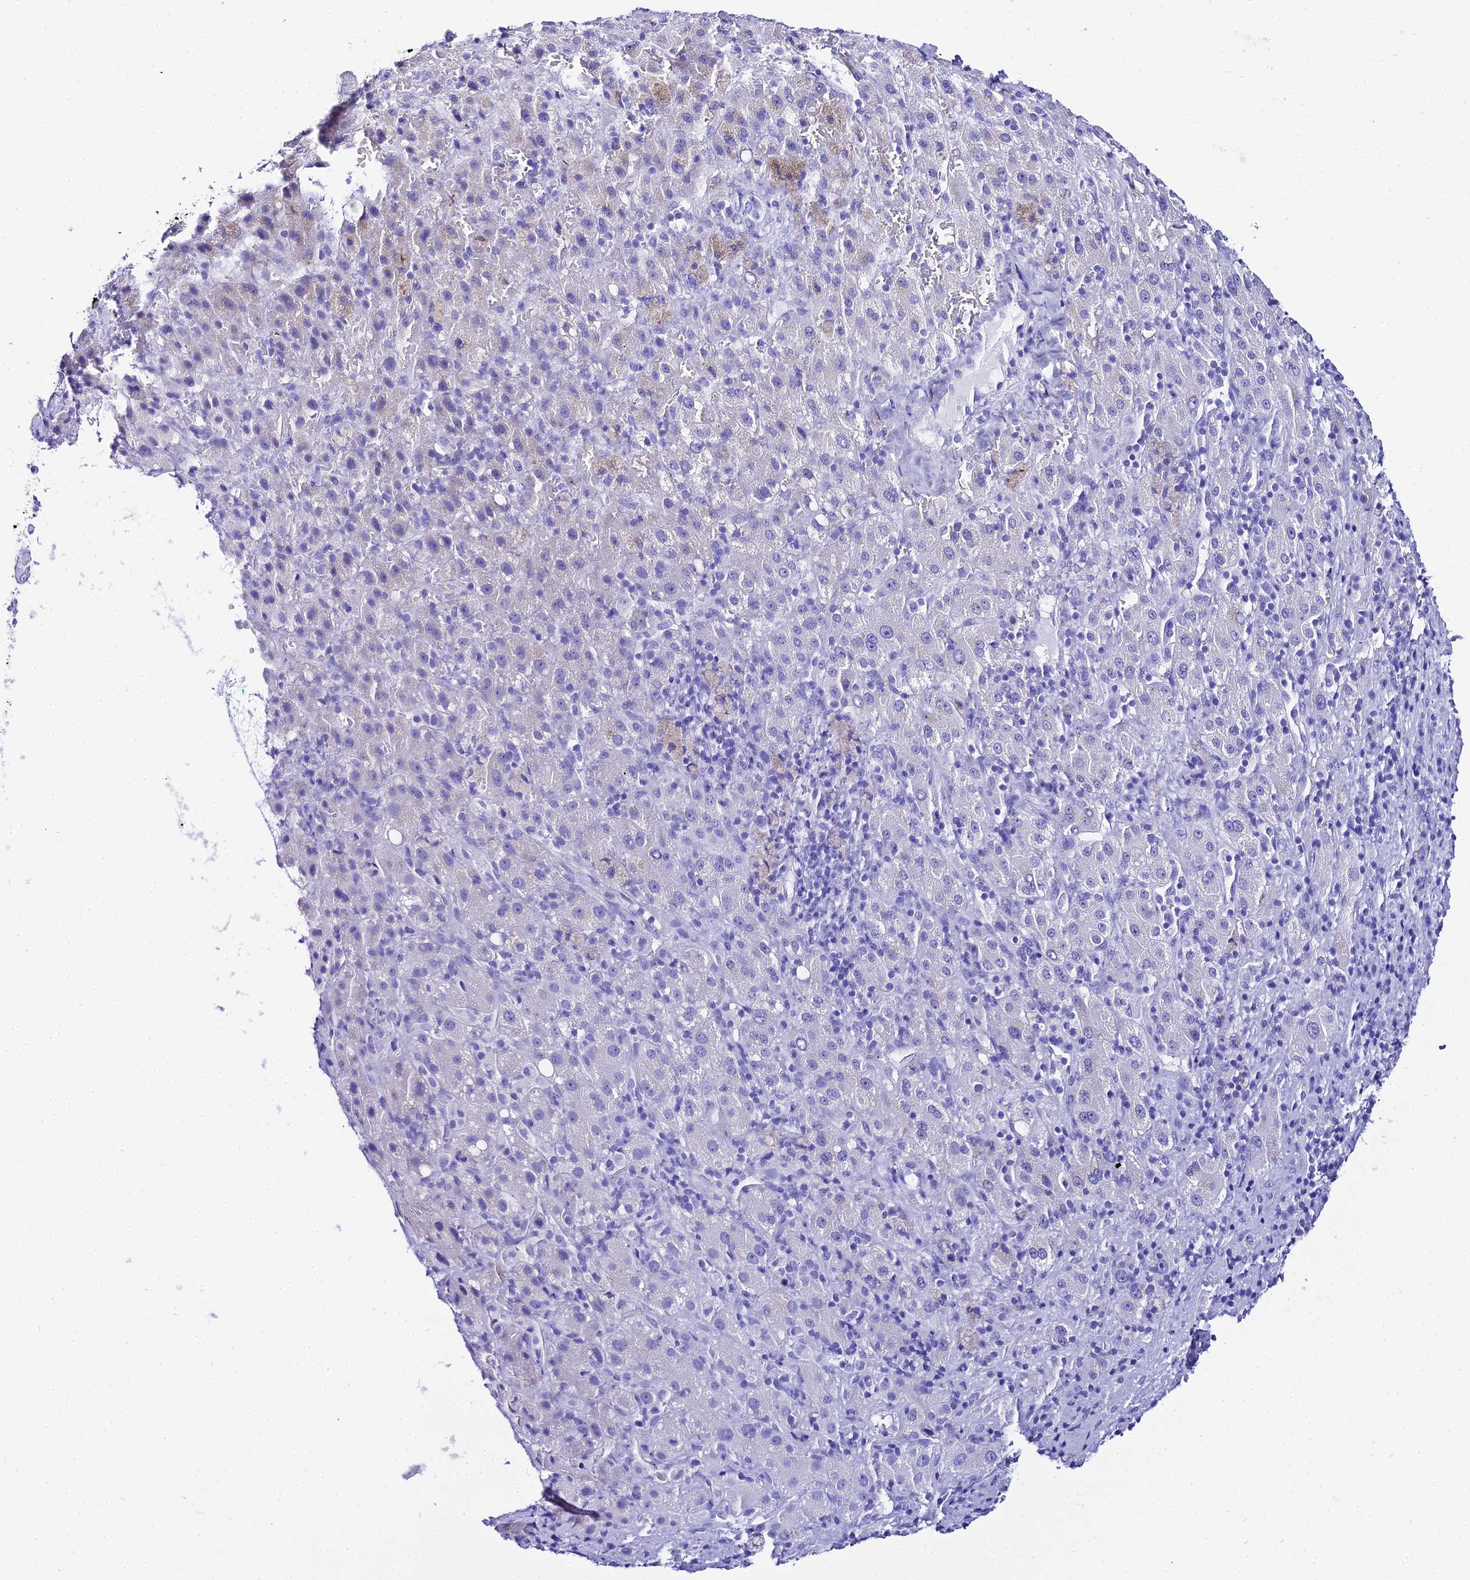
{"staining": {"intensity": "negative", "quantity": "none", "location": "none"}, "tissue": "liver cancer", "cell_type": "Tumor cells", "image_type": "cancer", "snomed": [{"axis": "morphology", "description": "Carcinoma, Hepatocellular, NOS"}, {"axis": "topography", "description": "Liver"}], "caption": "The image shows no staining of tumor cells in liver cancer (hepatocellular carcinoma).", "gene": "TRMT44", "patient": {"sex": "female", "age": 58}}